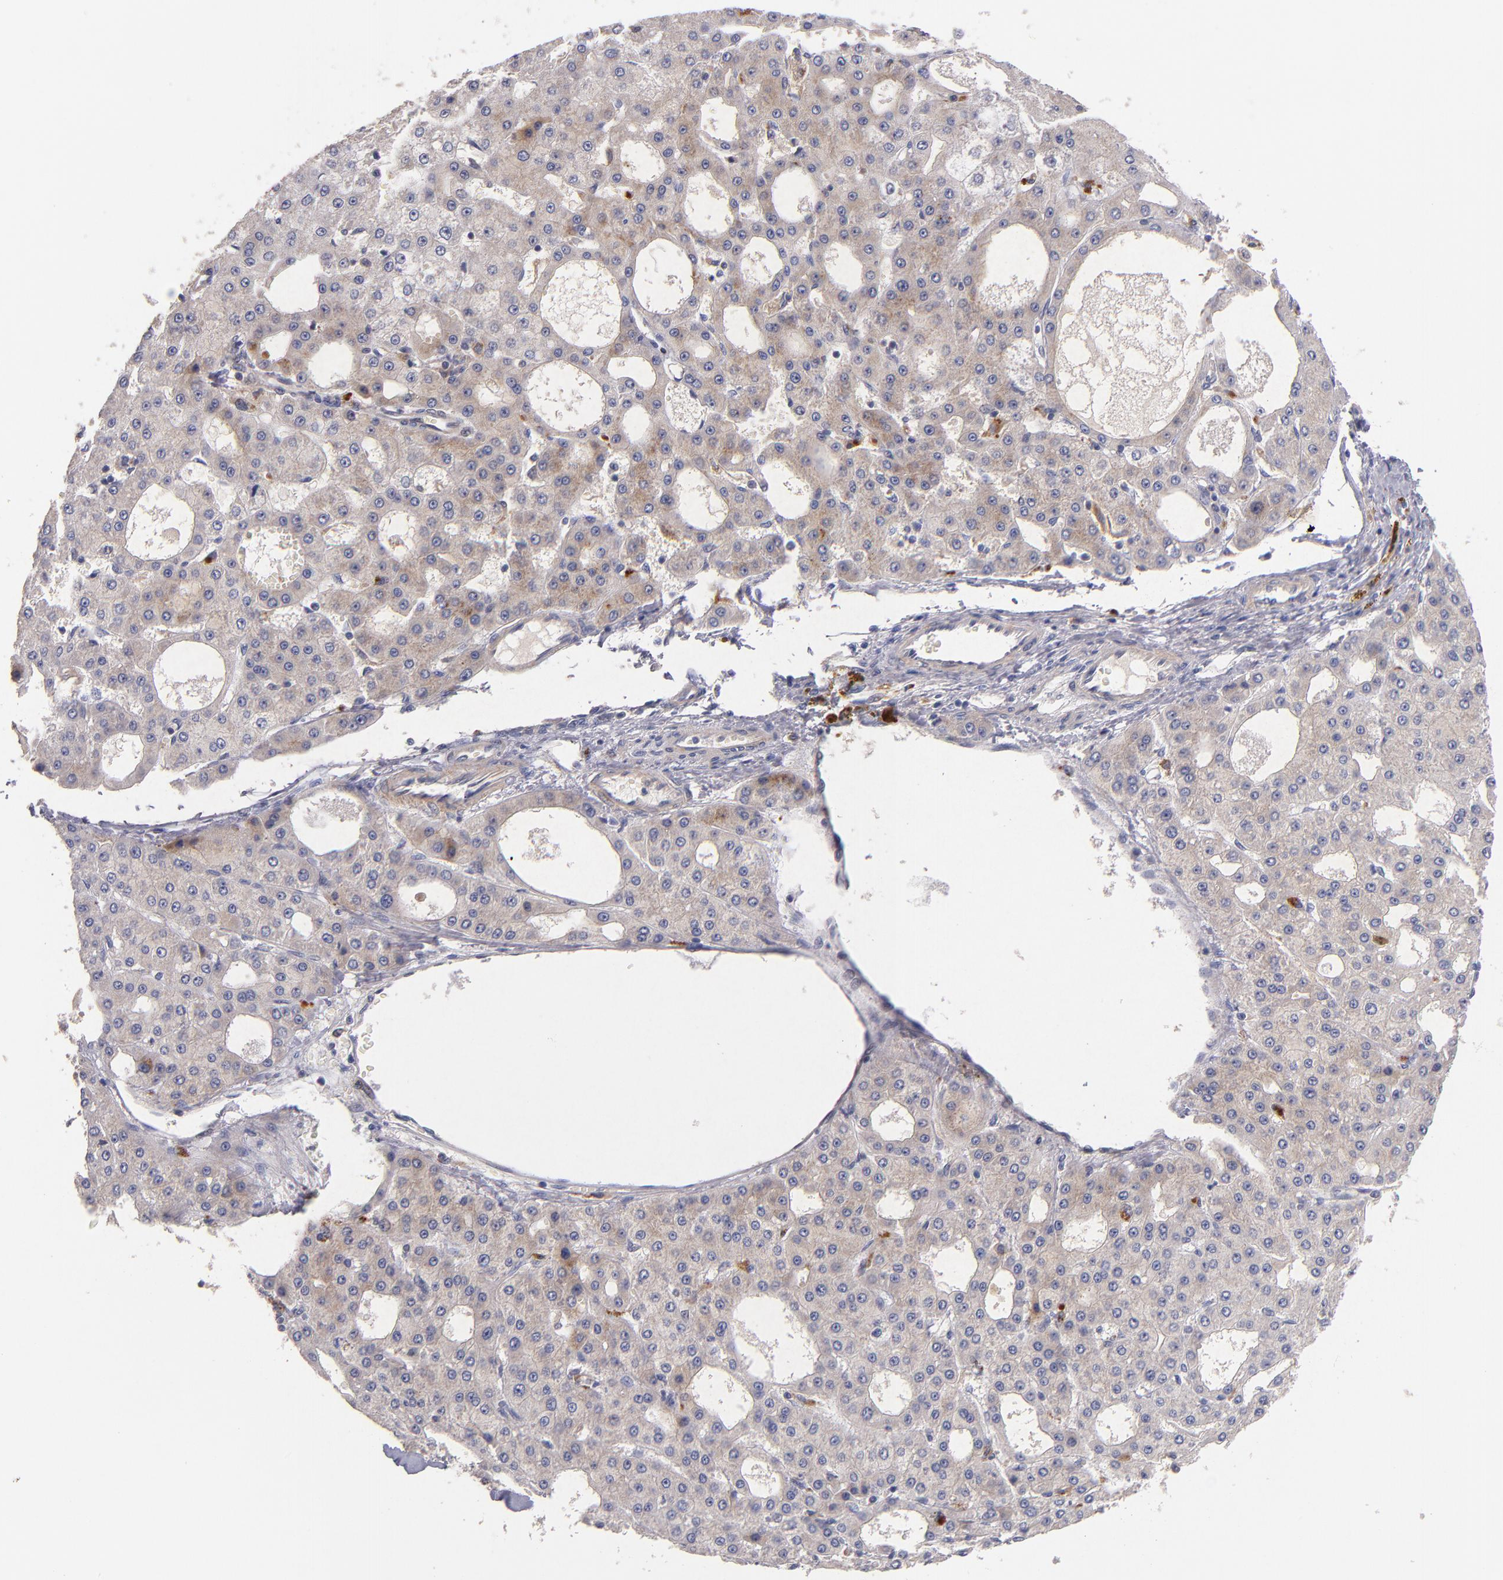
{"staining": {"intensity": "moderate", "quantity": "25%-75%", "location": "cytoplasmic/membranous"}, "tissue": "liver cancer", "cell_type": "Tumor cells", "image_type": "cancer", "snomed": [{"axis": "morphology", "description": "Carcinoma, Hepatocellular, NOS"}, {"axis": "topography", "description": "Liver"}], "caption": "Immunohistochemistry histopathology image of hepatocellular carcinoma (liver) stained for a protein (brown), which demonstrates medium levels of moderate cytoplasmic/membranous expression in approximately 25%-75% of tumor cells.", "gene": "MAGEE1", "patient": {"sex": "male", "age": 47}}